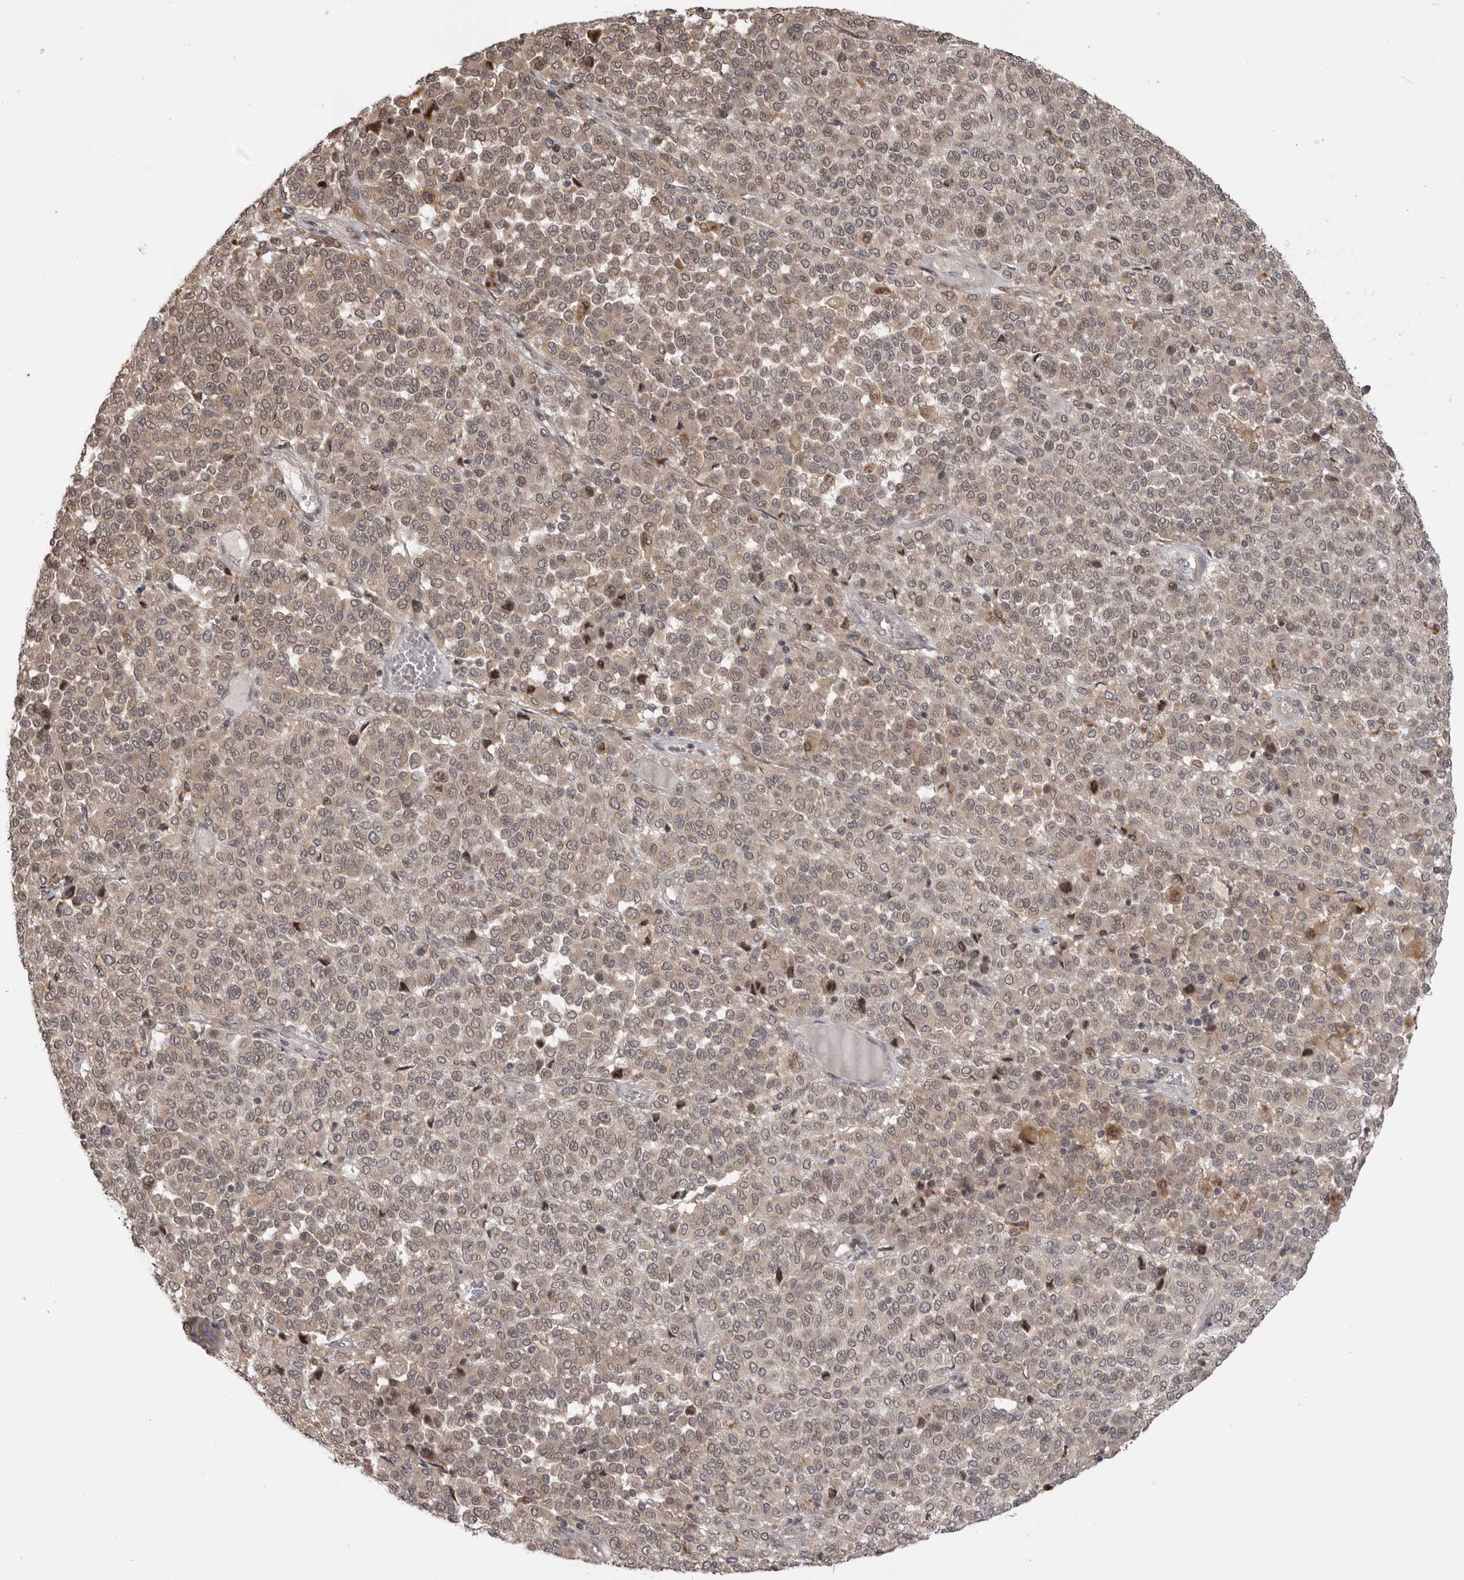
{"staining": {"intensity": "weak", "quantity": "25%-75%", "location": "cytoplasmic/membranous"}, "tissue": "melanoma", "cell_type": "Tumor cells", "image_type": "cancer", "snomed": [{"axis": "morphology", "description": "Malignant melanoma, Metastatic site"}, {"axis": "topography", "description": "Pancreas"}], "caption": "Melanoma stained with a protein marker reveals weak staining in tumor cells.", "gene": "PTK2B", "patient": {"sex": "female", "age": 30}}